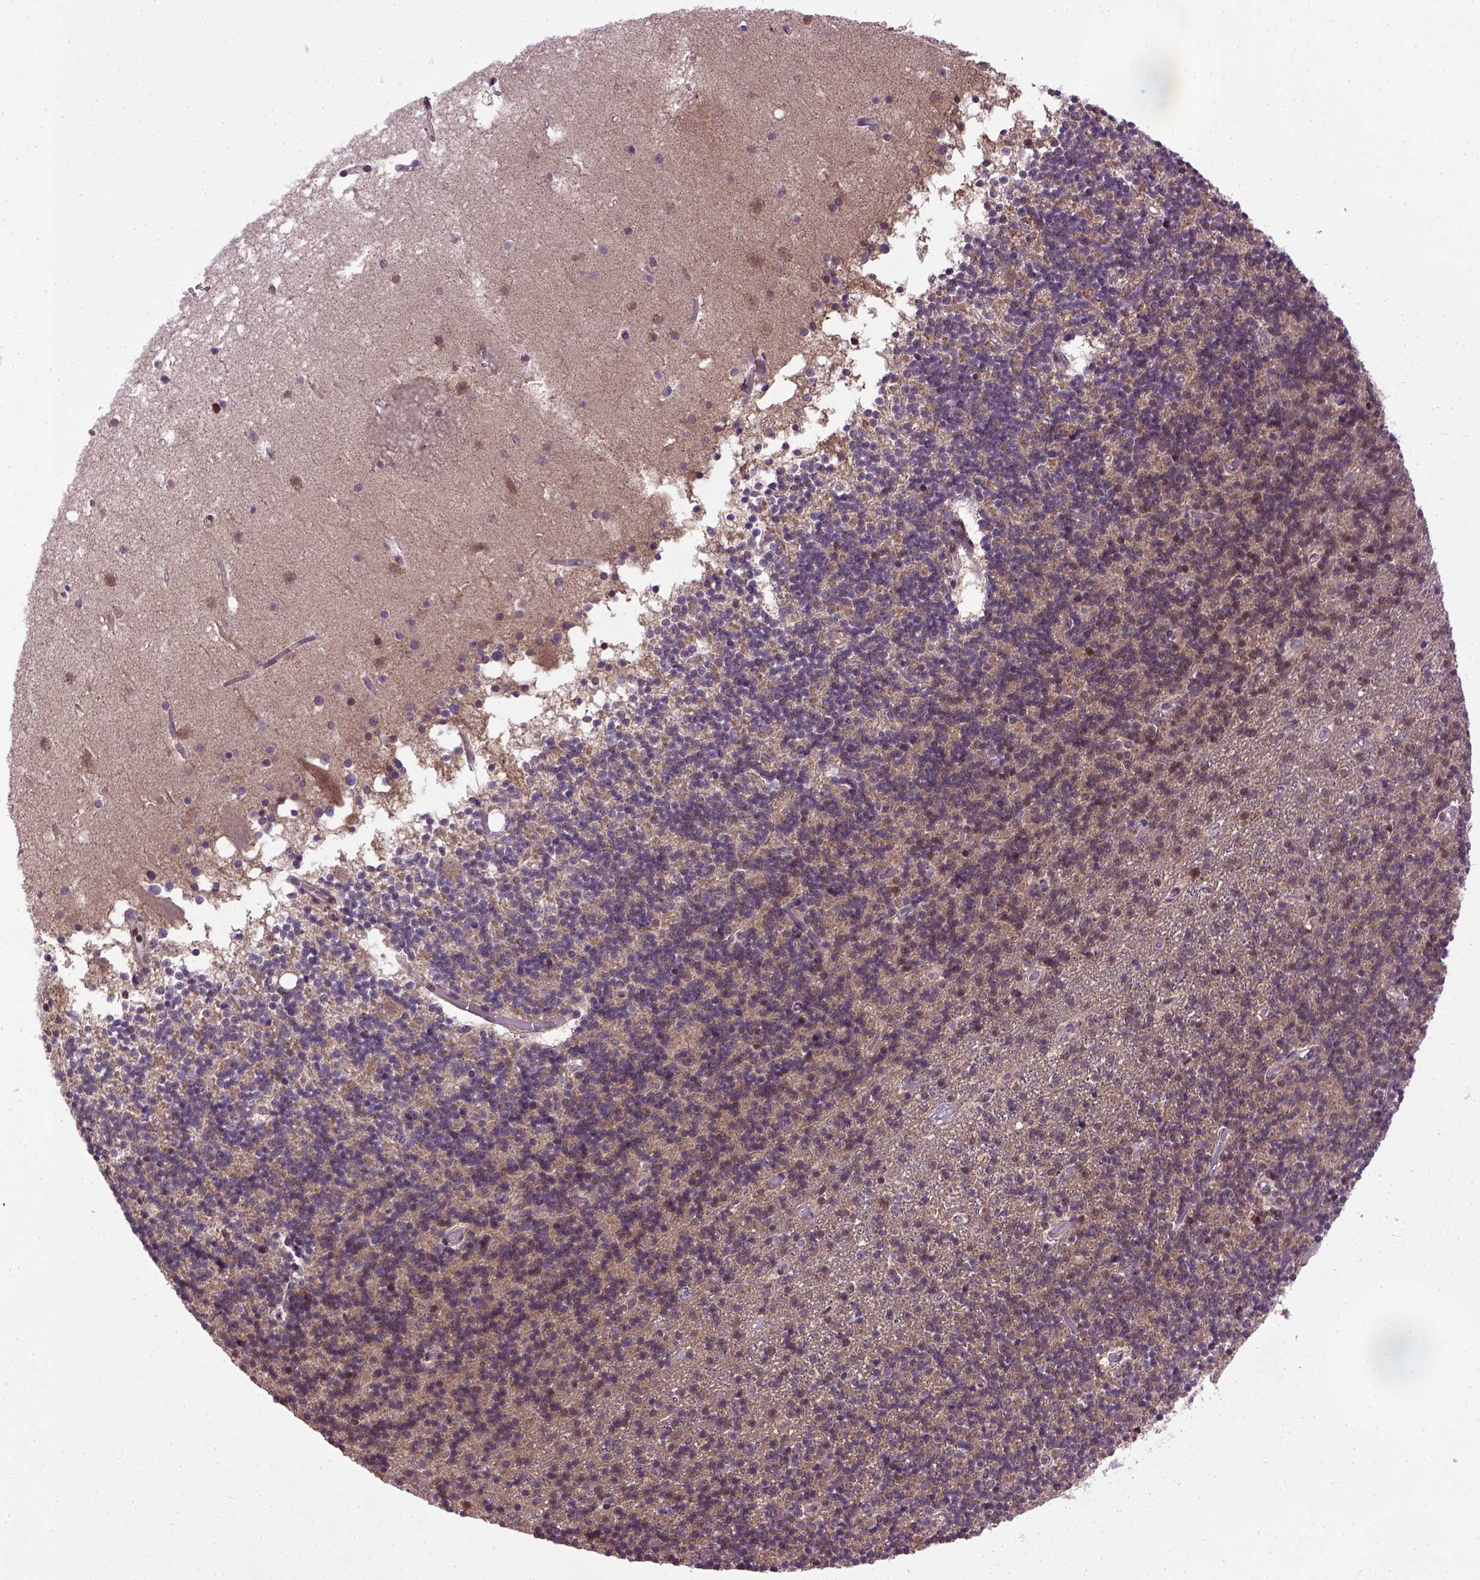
{"staining": {"intensity": "moderate", "quantity": "<25%", "location": "nuclear"}, "tissue": "cerebellum", "cell_type": "Cells in granular layer", "image_type": "normal", "snomed": [{"axis": "morphology", "description": "Normal tissue, NOS"}, {"axis": "topography", "description": "Cerebellum"}], "caption": "IHC of benign cerebellum shows low levels of moderate nuclear positivity in approximately <25% of cells in granular layer.", "gene": "UBA3", "patient": {"sex": "male", "age": 70}}